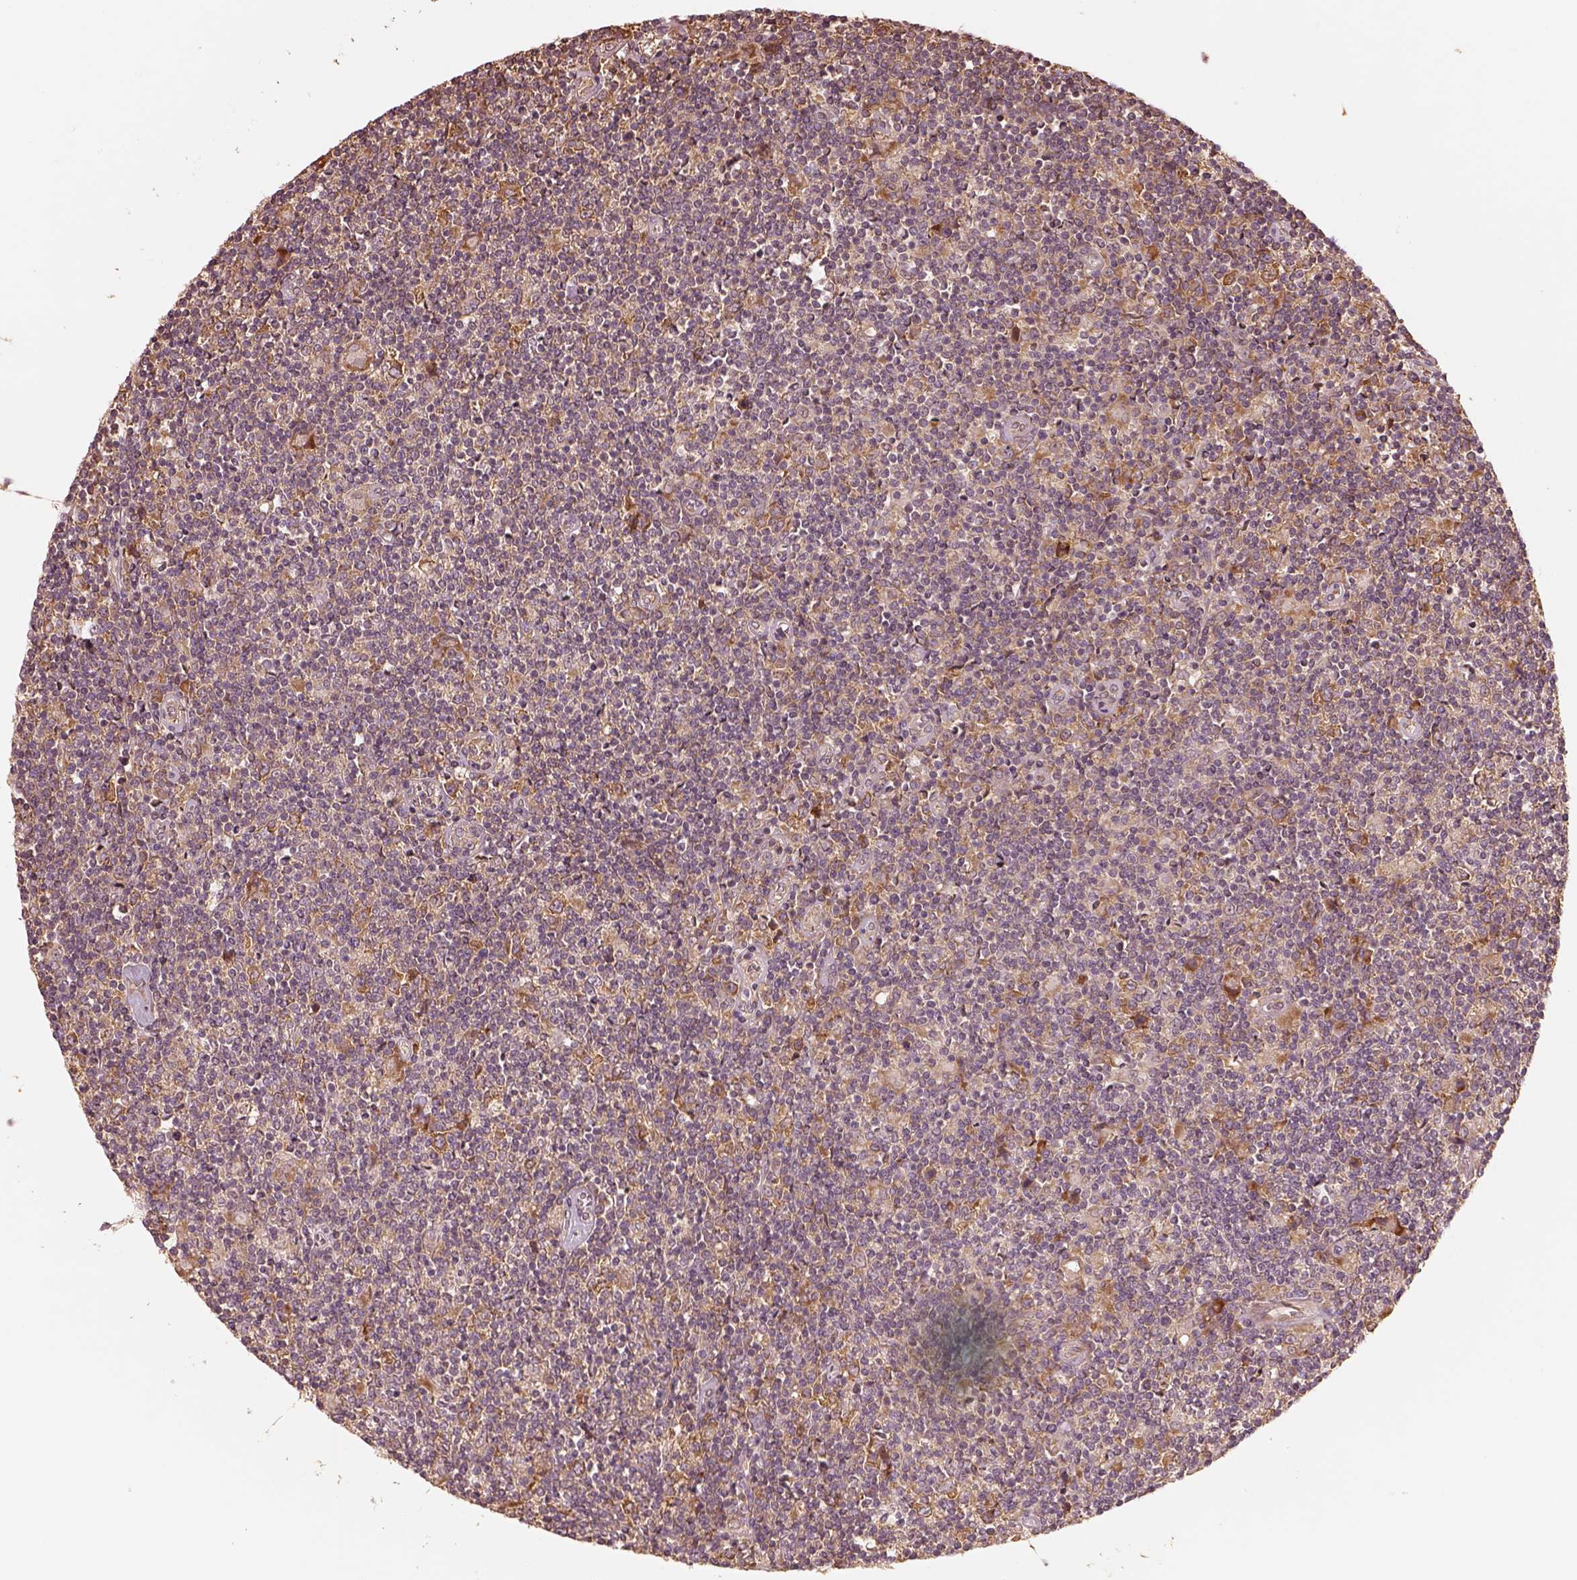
{"staining": {"intensity": "moderate", "quantity": ">75%", "location": "cytoplasmic/membranous"}, "tissue": "lymphoma", "cell_type": "Tumor cells", "image_type": "cancer", "snomed": [{"axis": "morphology", "description": "Hodgkin's disease, NOS"}, {"axis": "topography", "description": "Lymph node"}], "caption": "Hodgkin's disease stained with immunohistochemistry (IHC) reveals moderate cytoplasmic/membranous positivity in about >75% of tumor cells.", "gene": "RPS5", "patient": {"sex": "male", "age": 40}}